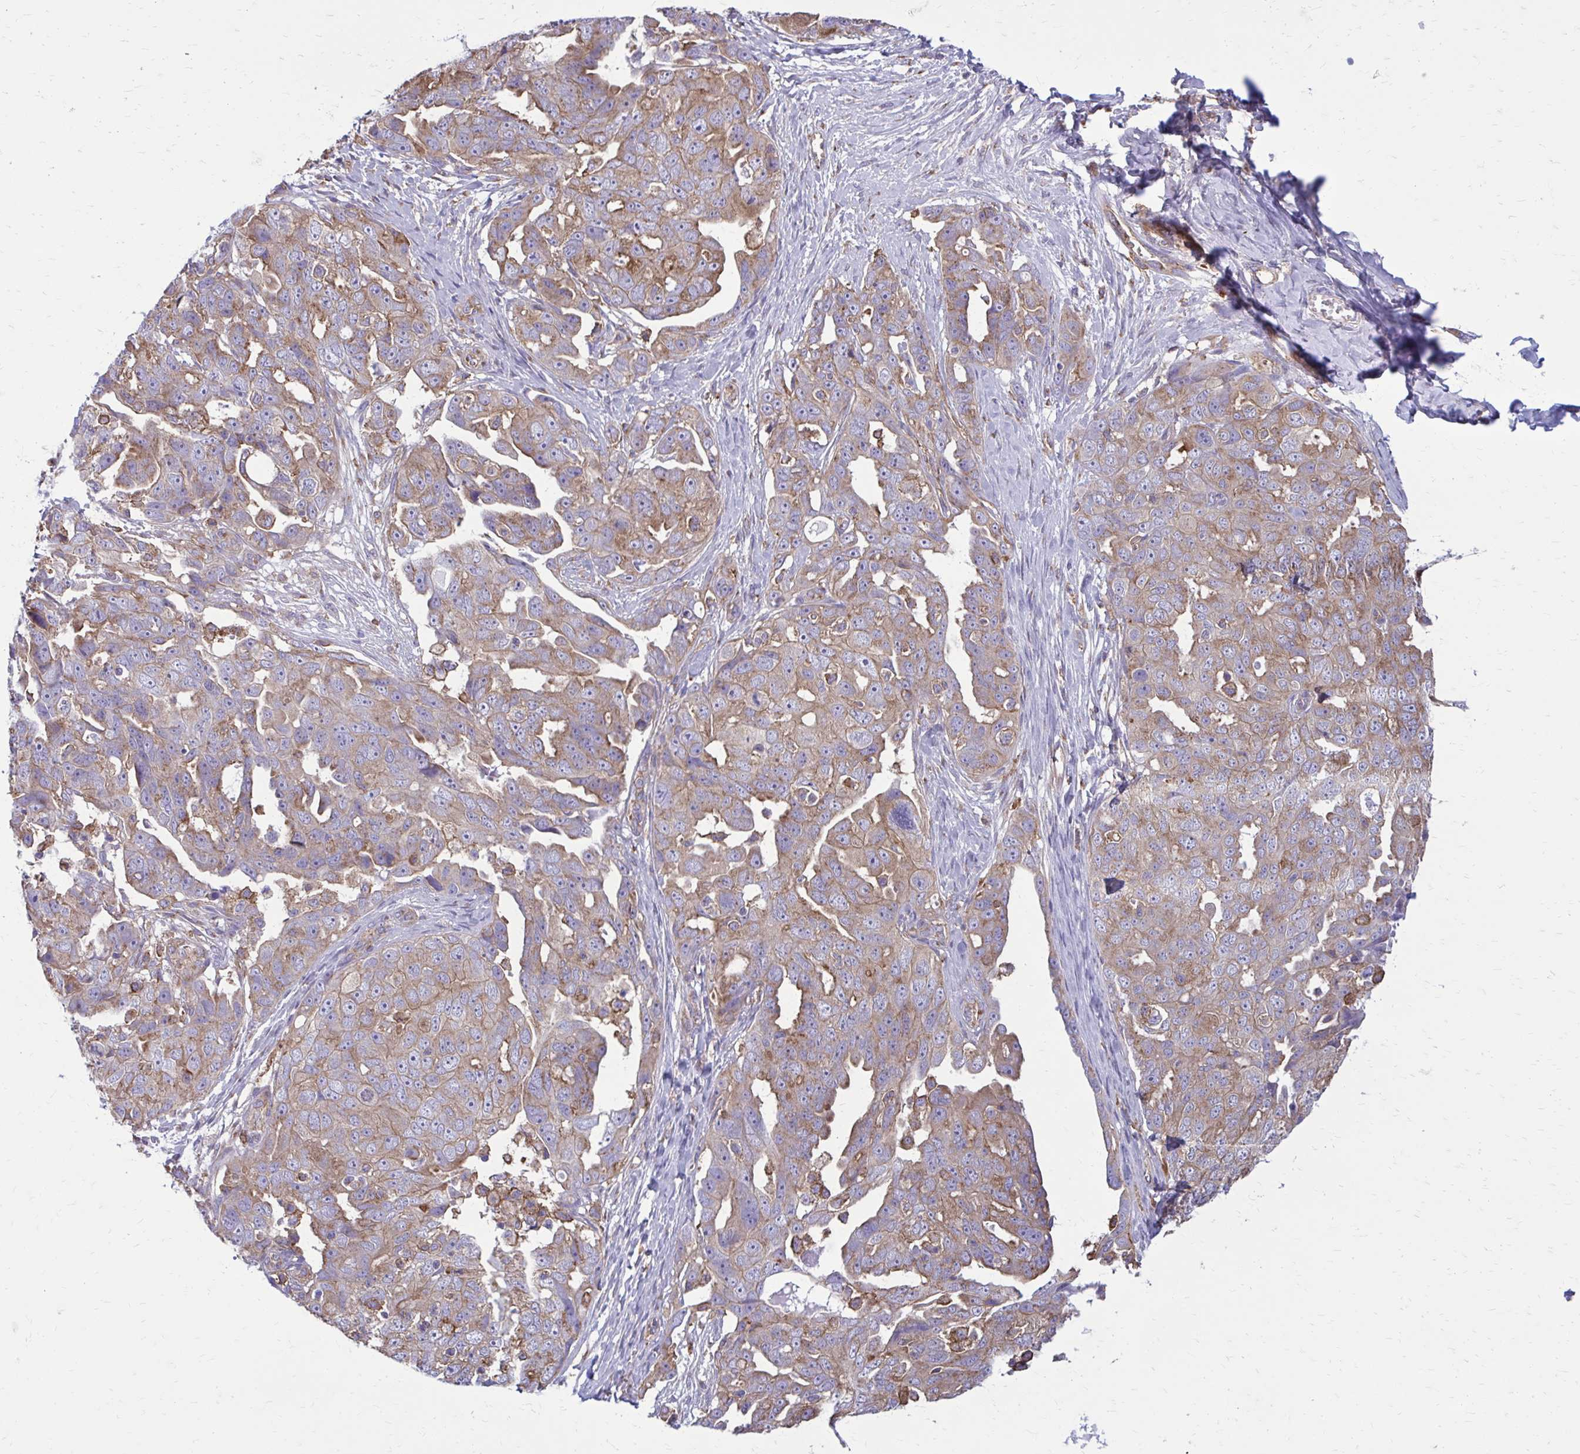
{"staining": {"intensity": "weak", "quantity": ">75%", "location": "cytoplasmic/membranous"}, "tissue": "ovarian cancer", "cell_type": "Tumor cells", "image_type": "cancer", "snomed": [{"axis": "morphology", "description": "Carcinoma, endometroid"}, {"axis": "topography", "description": "Ovary"}], "caption": "Endometroid carcinoma (ovarian) was stained to show a protein in brown. There is low levels of weak cytoplasmic/membranous staining in about >75% of tumor cells.", "gene": "CLTA", "patient": {"sex": "female", "age": 70}}